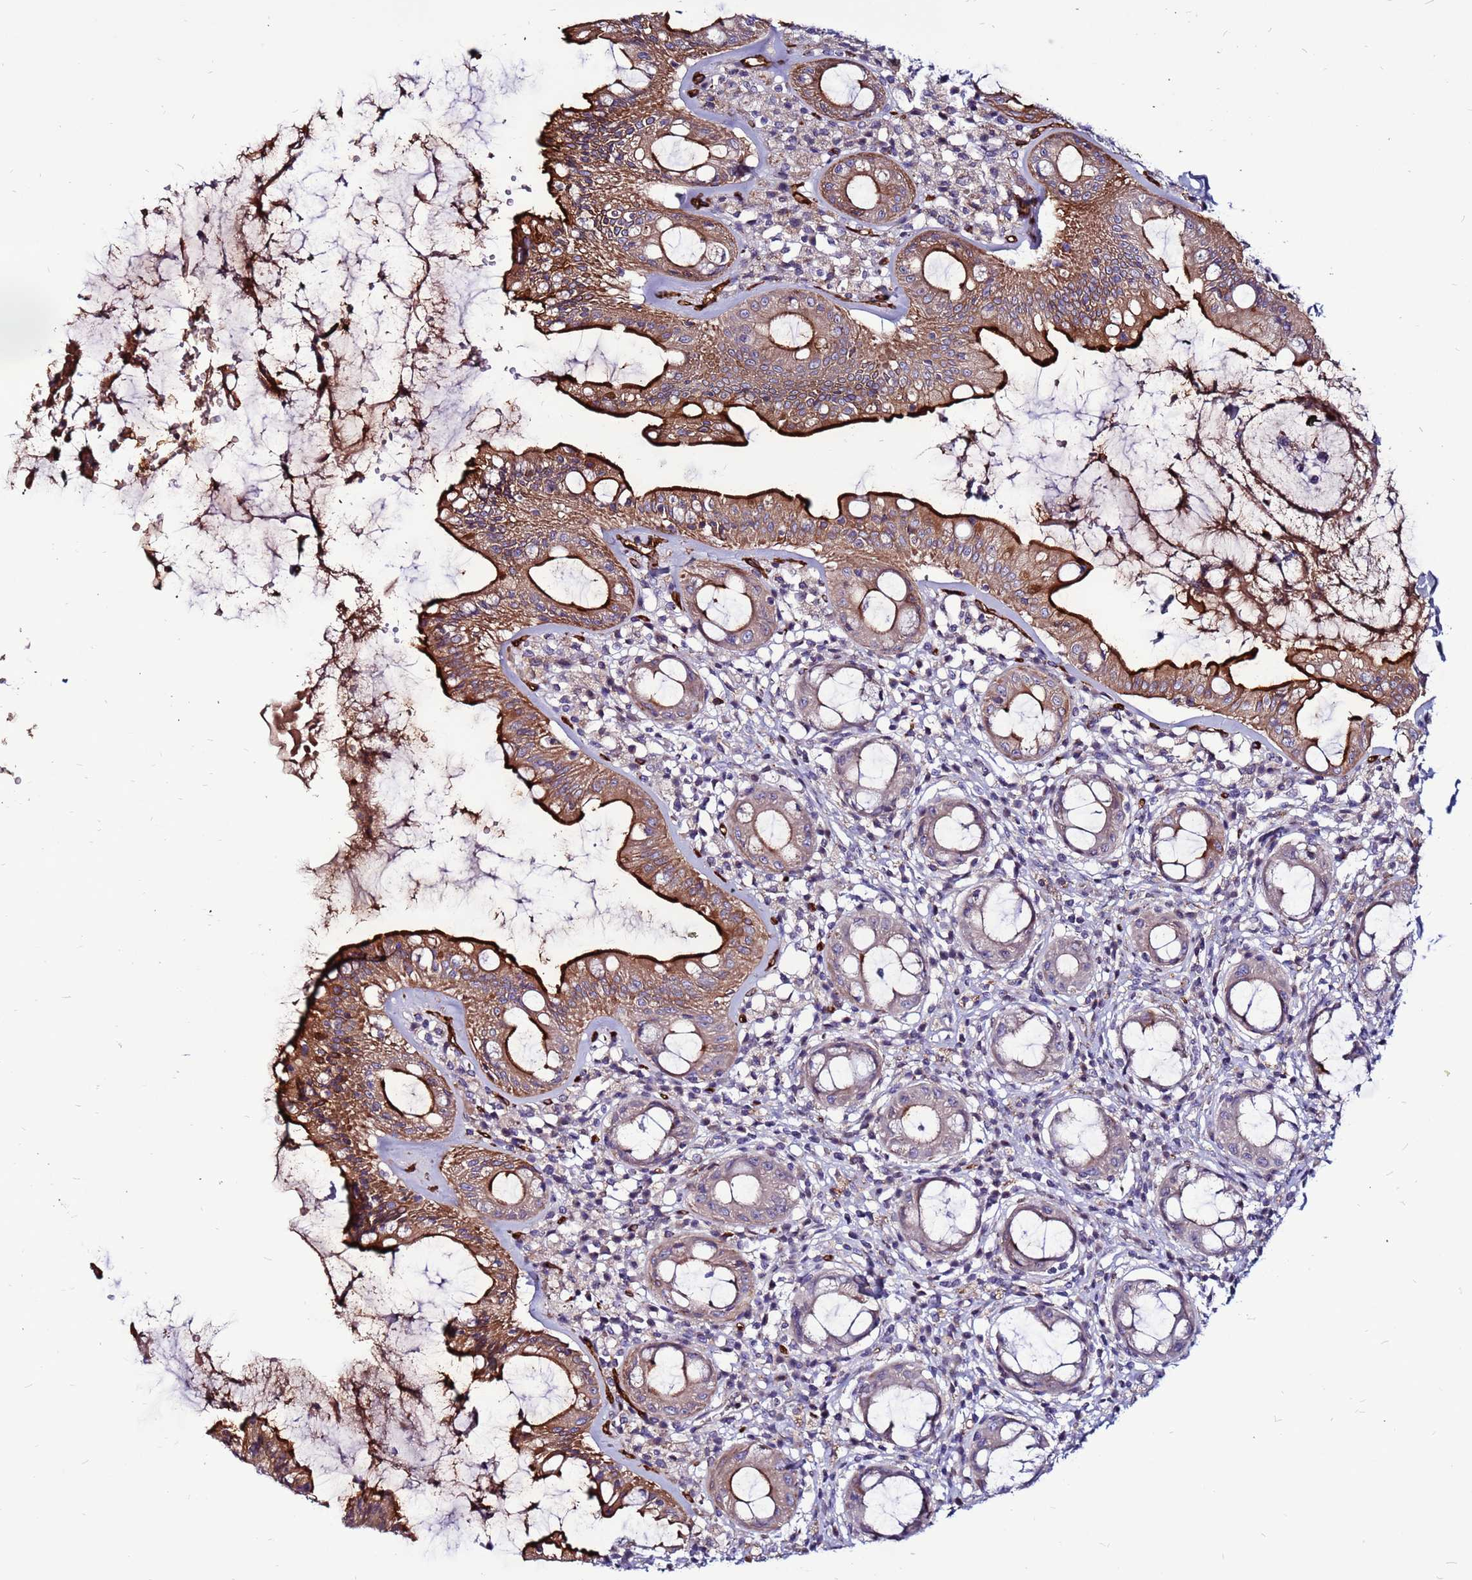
{"staining": {"intensity": "strong", "quantity": "25%-75%", "location": "cytoplasmic/membranous"}, "tissue": "rectum", "cell_type": "Glandular cells", "image_type": "normal", "snomed": [{"axis": "morphology", "description": "Normal tissue, NOS"}, {"axis": "topography", "description": "Rectum"}], "caption": "Immunohistochemical staining of normal human rectum demonstrates high levels of strong cytoplasmic/membranous expression in about 25%-75% of glandular cells. The staining is performed using DAB brown chromogen to label protein expression. The nuclei are counter-stained blue using hematoxylin.", "gene": "CCDC71", "patient": {"sex": "female", "age": 57}}